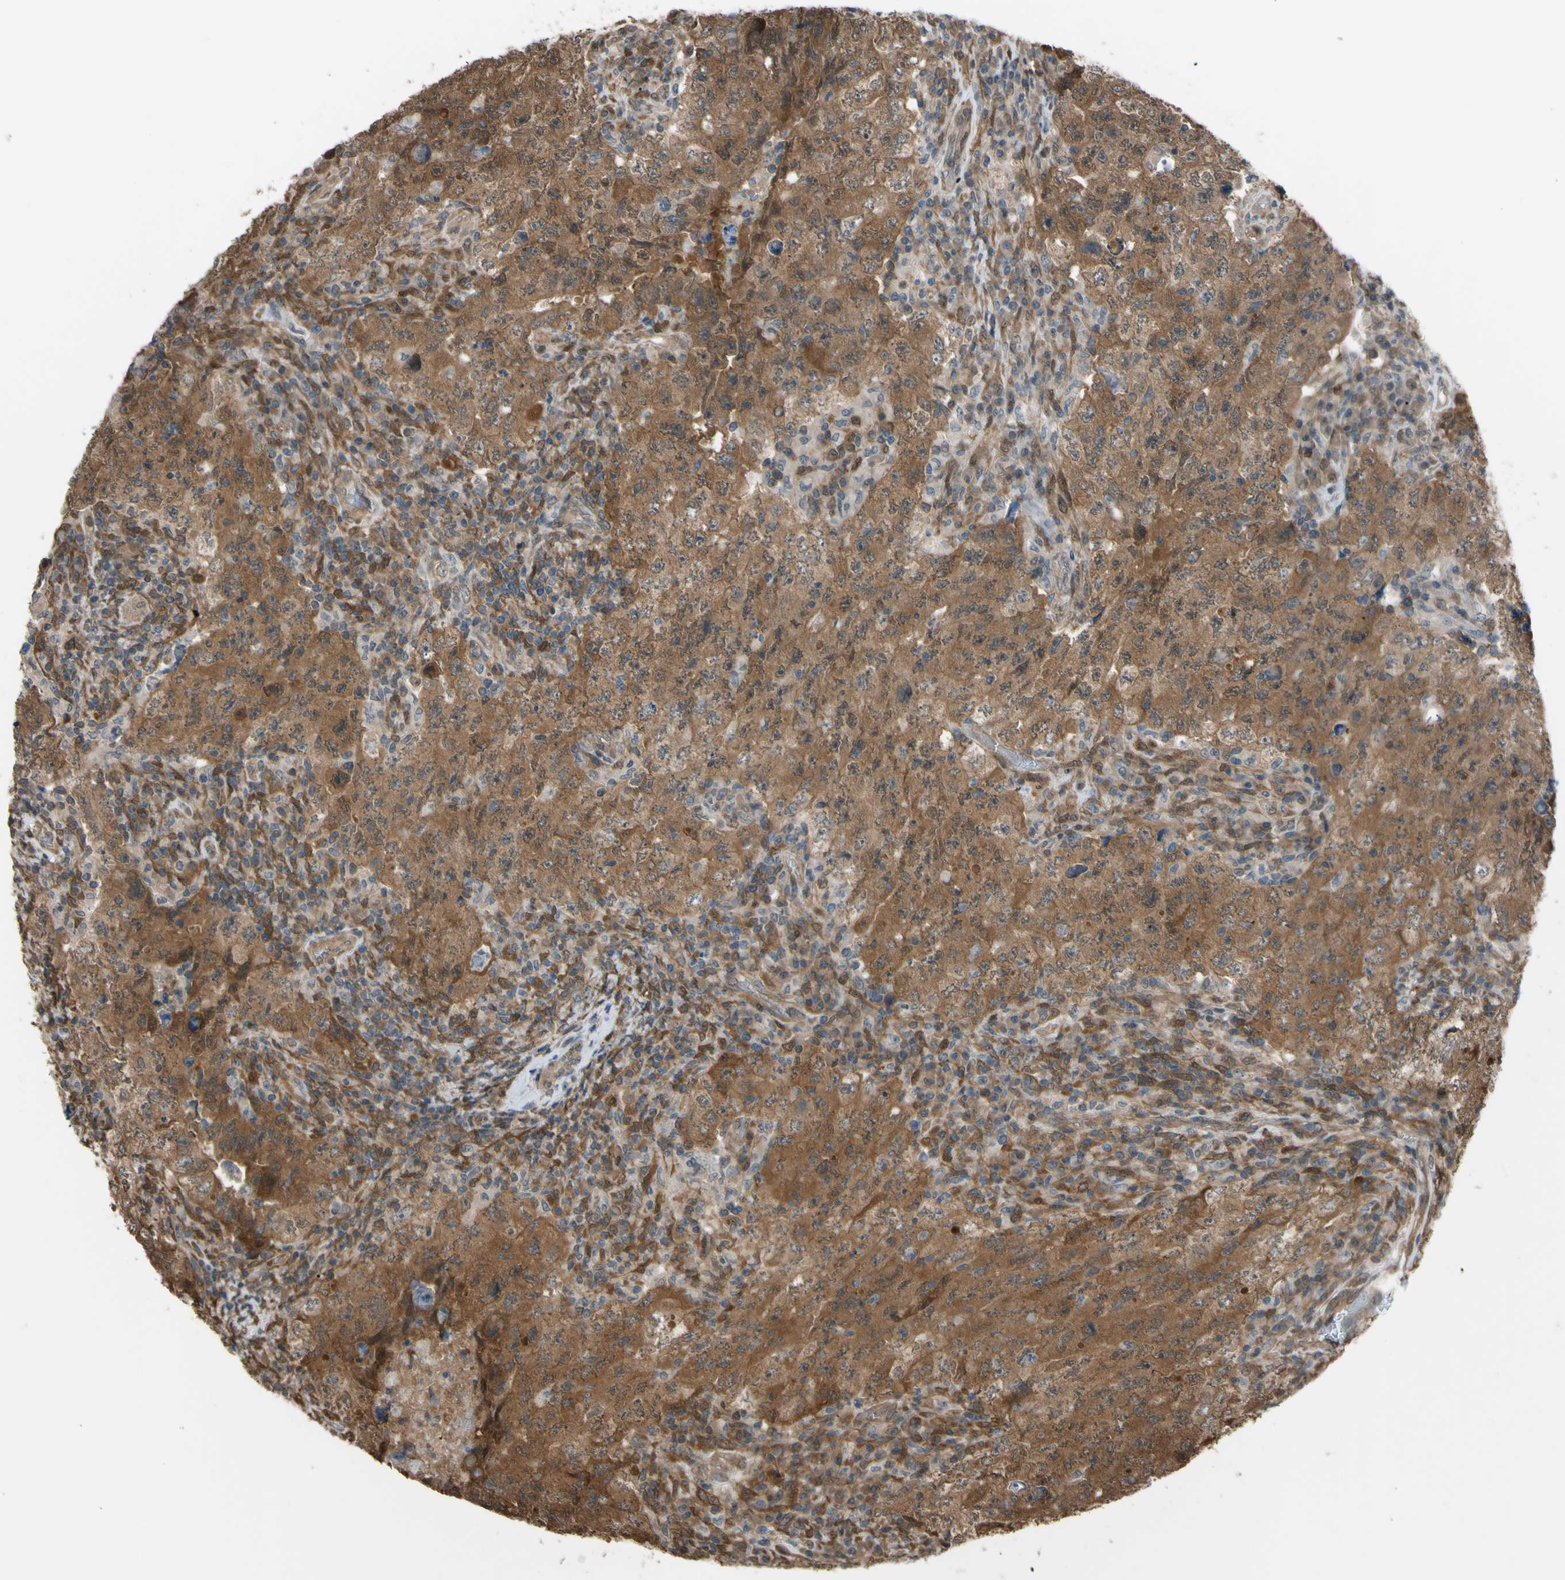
{"staining": {"intensity": "moderate", "quantity": ">75%", "location": "cytoplasmic/membranous"}, "tissue": "testis cancer", "cell_type": "Tumor cells", "image_type": "cancer", "snomed": [{"axis": "morphology", "description": "Carcinoma, Embryonal, NOS"}, {"axis": "topography", "description": "Testis"}], "caption": "A brown stain shows moderate cytoplasmic/membranous positivity of a protein in human testis embryonal carcinoma tumor cells.", "gene": "YWHAQ", "patient": {"sex": "male", "age": 26}}